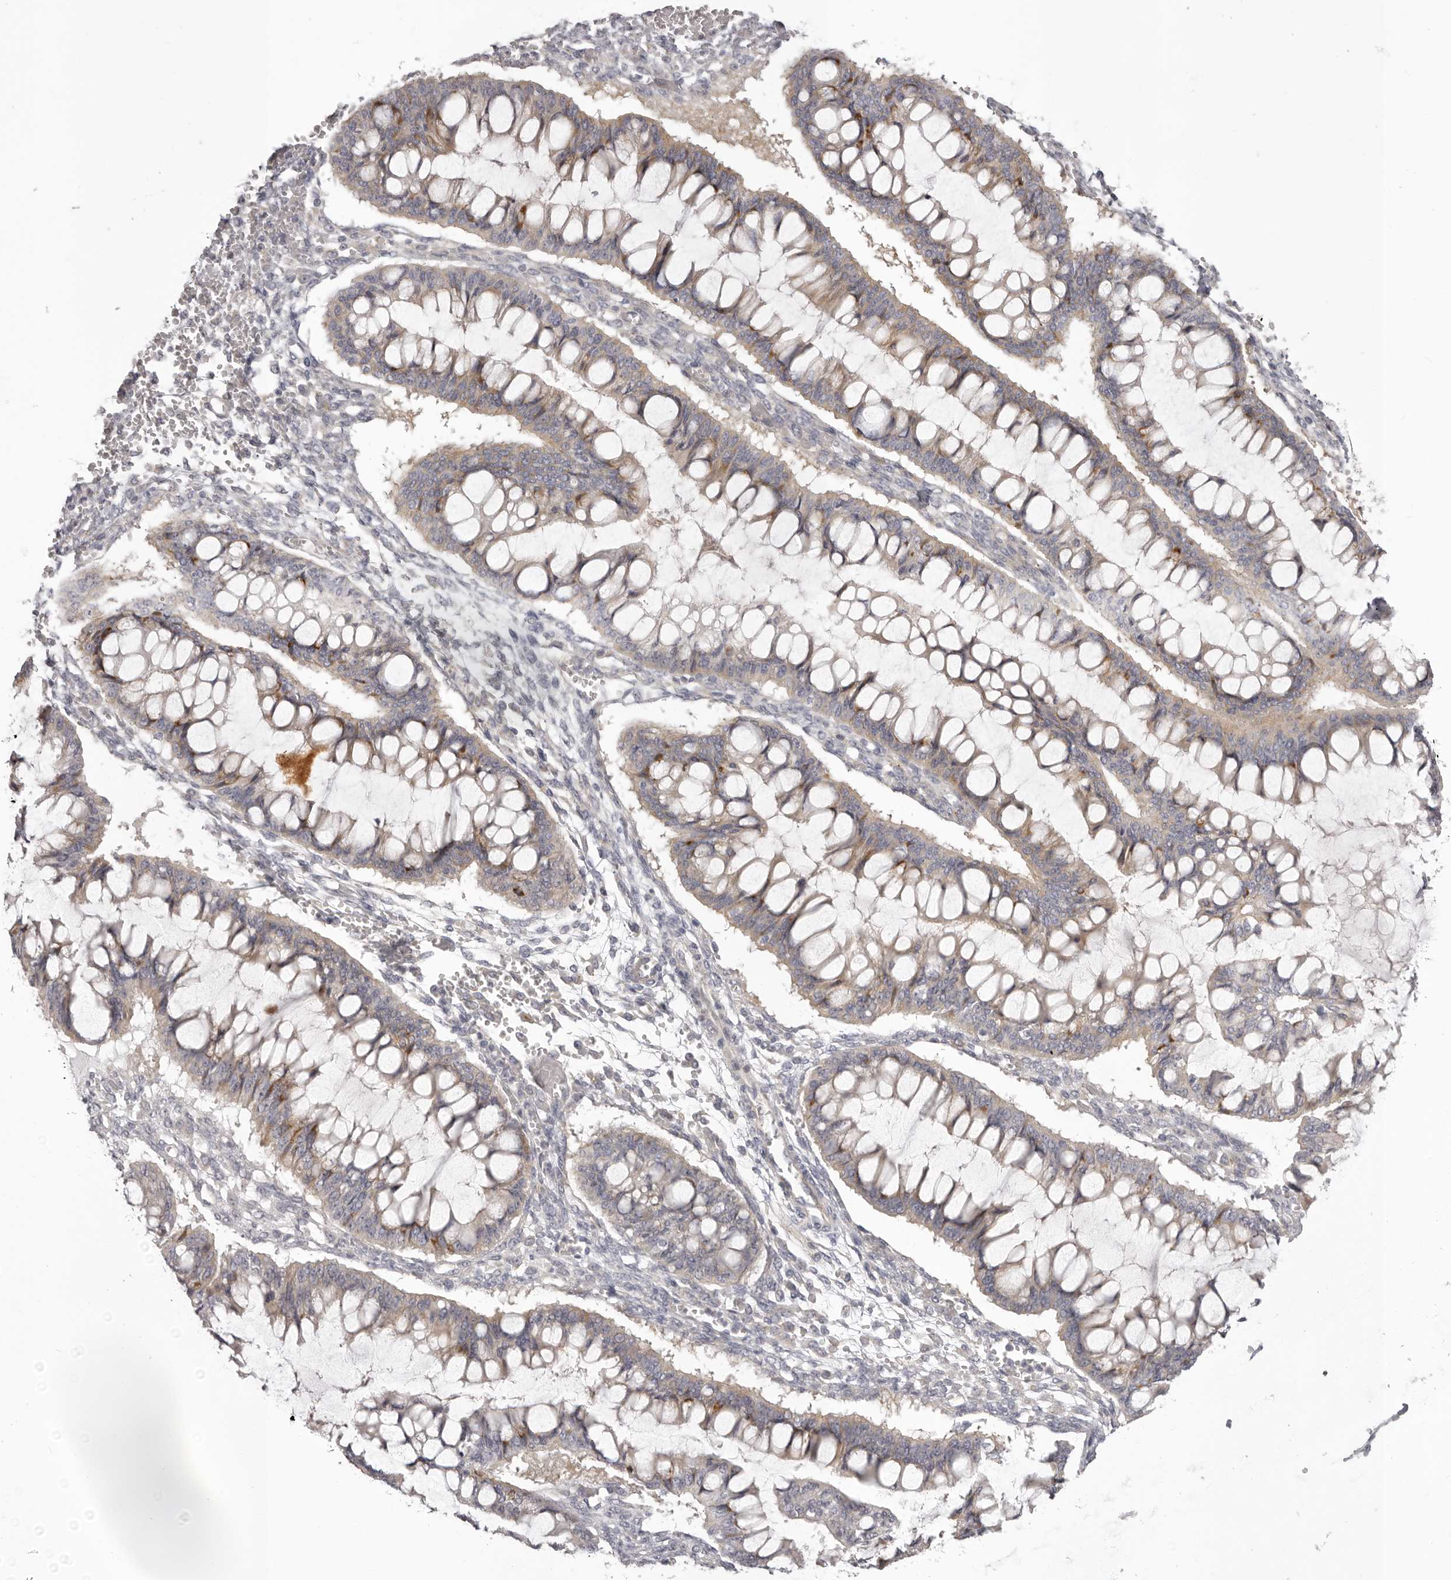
{"staining": {"intensity": "moderate", "quantity": "<25%", "location": "cytoplasmic/membranous"}, "tissue": "ovarian cancer", "cell_type": "Tumor cells", "image_type": "cancer", "snomed": [{"axis": "morphology", "description": "Cystadenocarcinoma, mucinous, NOS"}, {"axis": "topography", "description": "Ovary"}], "caption": "Protein positivity by IHC displays moderate cytoplasmic/membranous positivity in approximately <25% of tumor cells in ovarian mucinous cystadenocarcinoma. The protein is stained brown, and the nuclei are stained in blue (DAB IHC with brightfield microscopy, high magnification).", "gene": "OTUD3", "patient": {"sex": "female", "age": 73}}